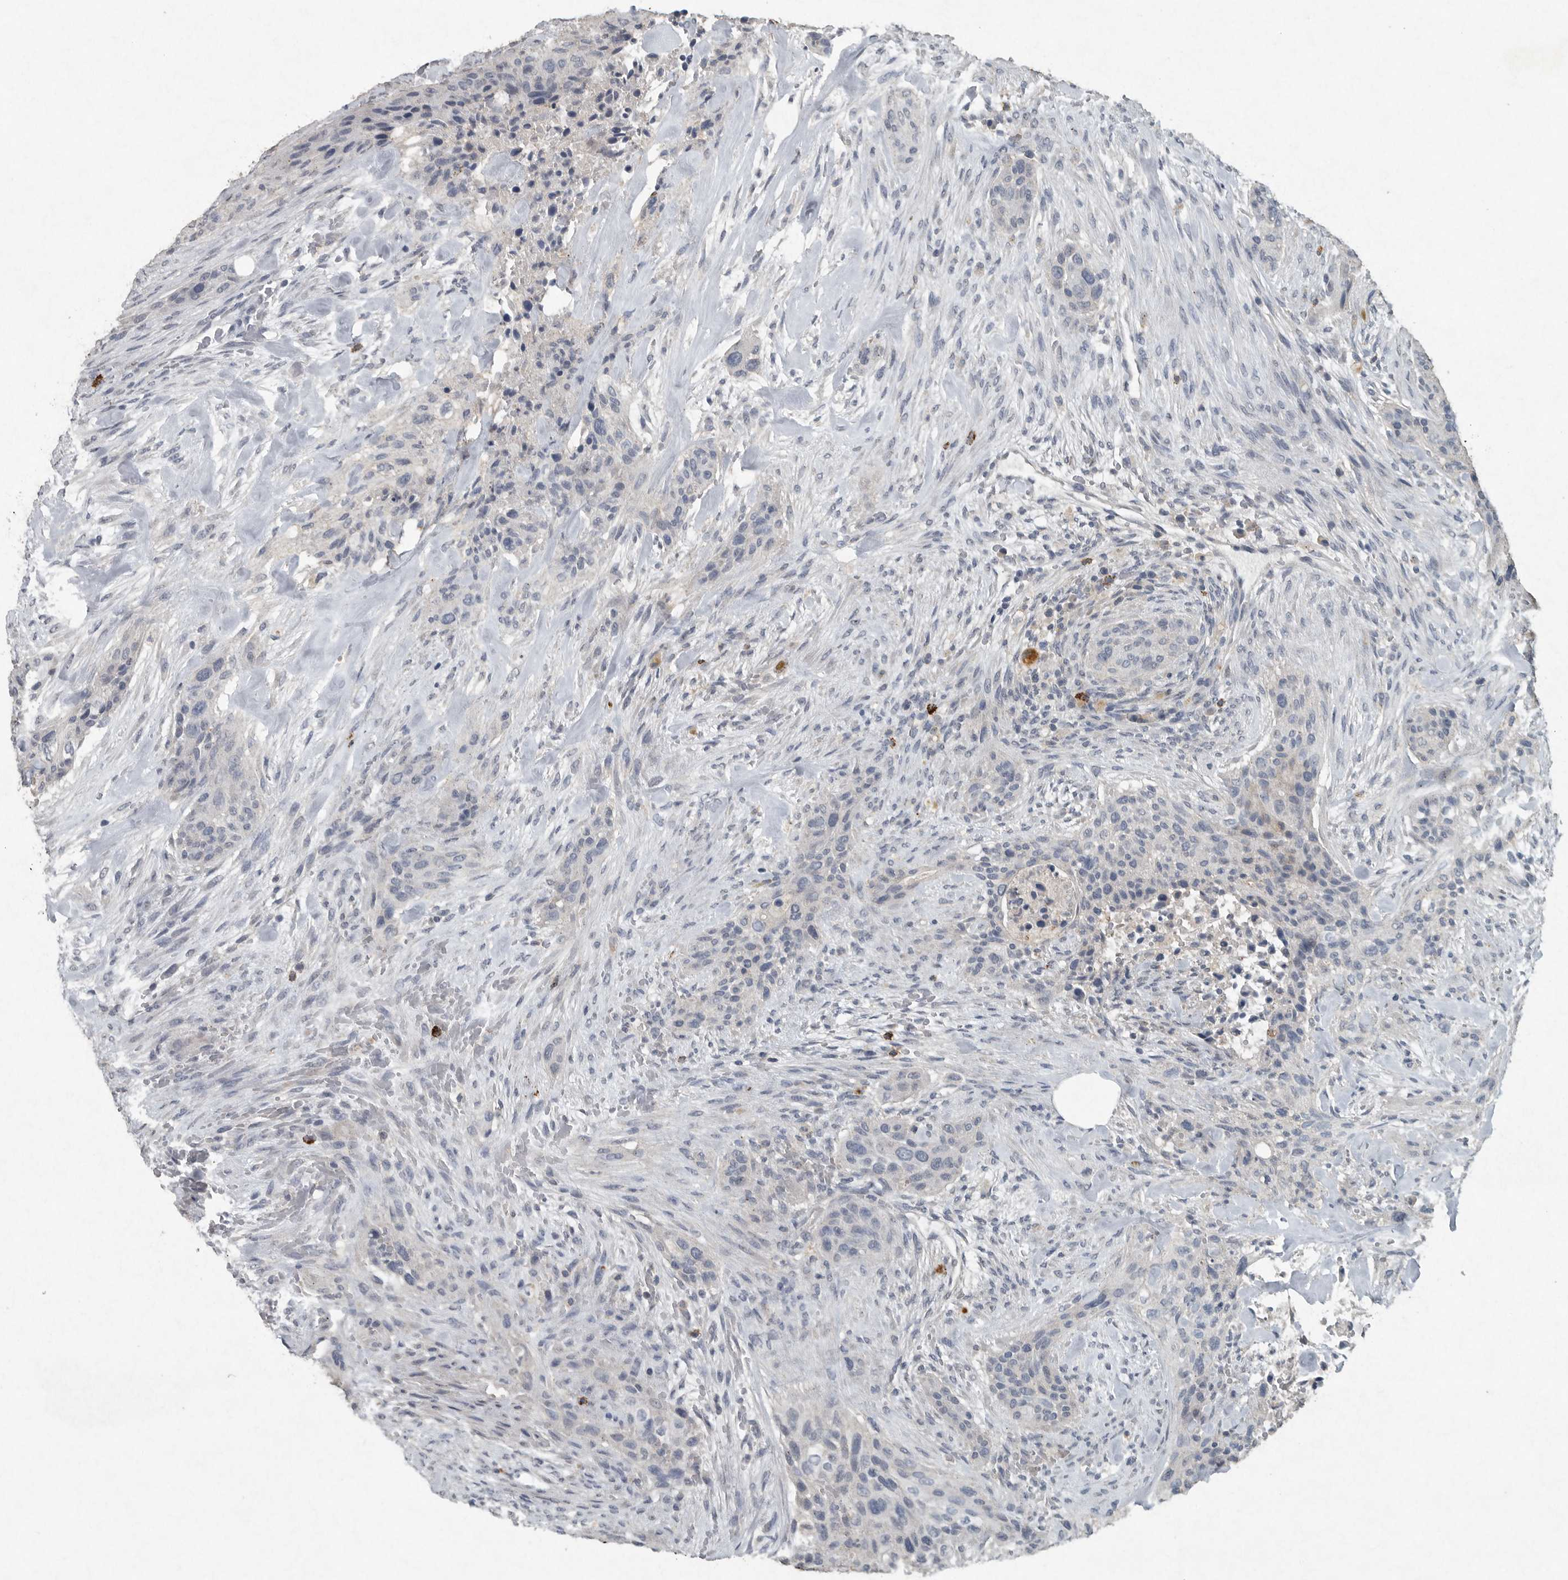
{"staining": {"intensity": "negative", "quantity": "none", "location": "none"}, "tissue": "urothelial cancer", "cell_type": "Tumor cells", "image_type": "cancer", "snomed": [{"axis": "morphology", "description": "Urothelial carcinoma, High grade"}, {"axis": "topography", "description": "Urinary bladder"}], "caption": "Urothelial cancer was stained to show a protein in brown. There is no significant expression in tumor cells.", "gene": "IL20", "patient": {"sex": "male", "age": 35}}